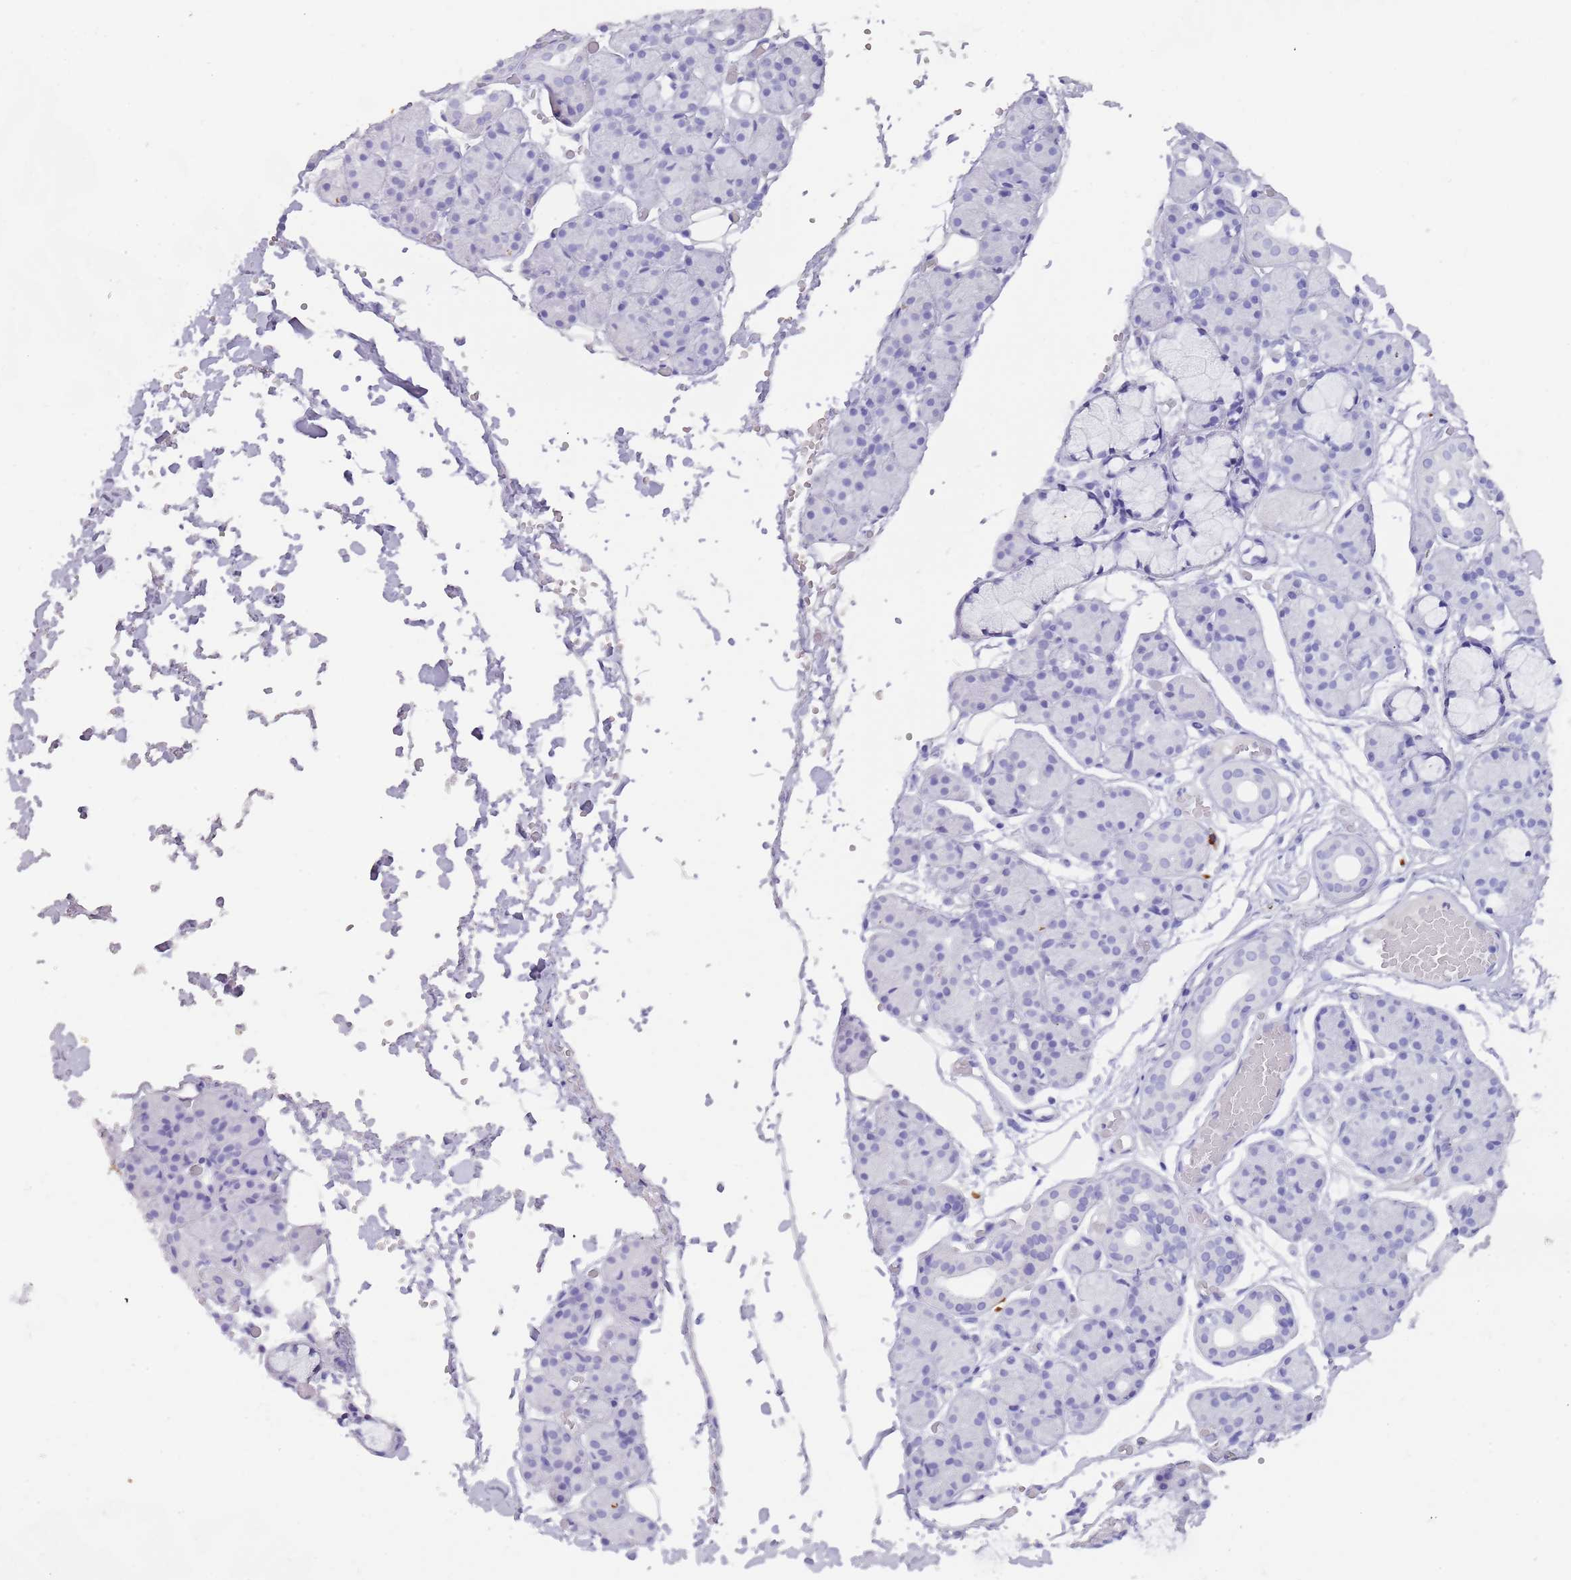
{"staining": {"intensity": "negative", "quantity": "none", "location": "none"}, "tissue": "salivary gland", "cell_type": "Glandular cells", "image_type": "normal", "snomed": [{"axis": "morphology", "description": "Normal tissue, NOS"}, {"axis": "topography", "description": "Salivary gland"}], "caption": "High magnification brightfield microscopy of unremarkable salivary gland stained with DAB (brown) and counterstained with hematoxylin (blue): glandular cells show no significant staining. (DAB (3,3'-diaminobenzidine) immunohistochemistry, high magnification).", "gene": "MYADML2", "patient": {"sex": "male", "age": 63}}